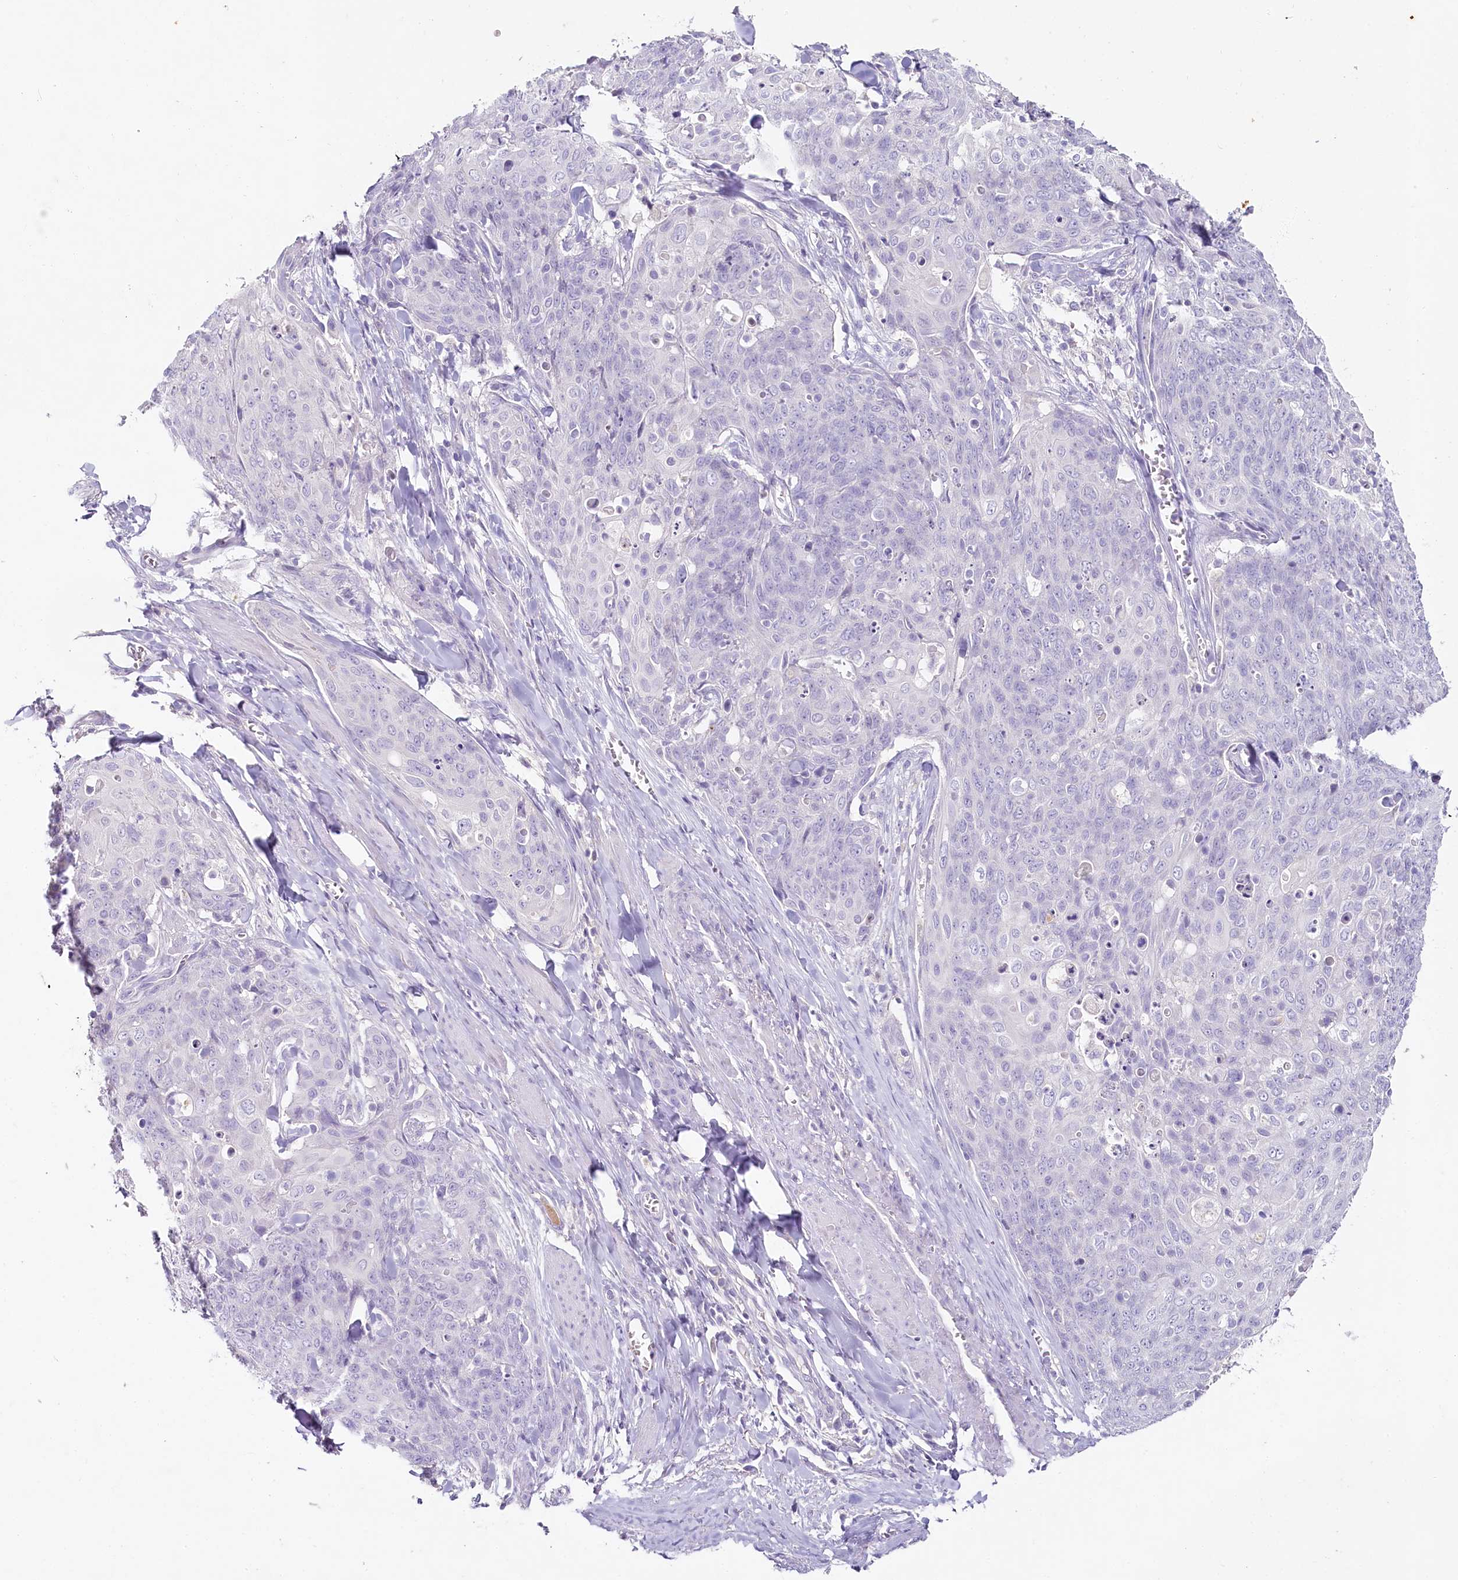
{"staining": {"intensity": "negative", "quantity": "none", "location": "none"}, "tissue": "skin cancer", "cell_type": "Tumor cells", "image_type": "cancer", "snomed": [{"axis": "morphology", "description": "Squamous cell carcinoma, NOS"}, {"axis": "topography", "description": "Skin"}, {"axis": "topography", "description": "Vulva"}], "caption": "An immunohistochemistry photomicrograph of skin squamous cell carcinoma is shown. There is no staining in tumor cells of skin squamous cell carcinoma.", "gene": "HPD", "patient": {"sex": "female", "age": 85}}